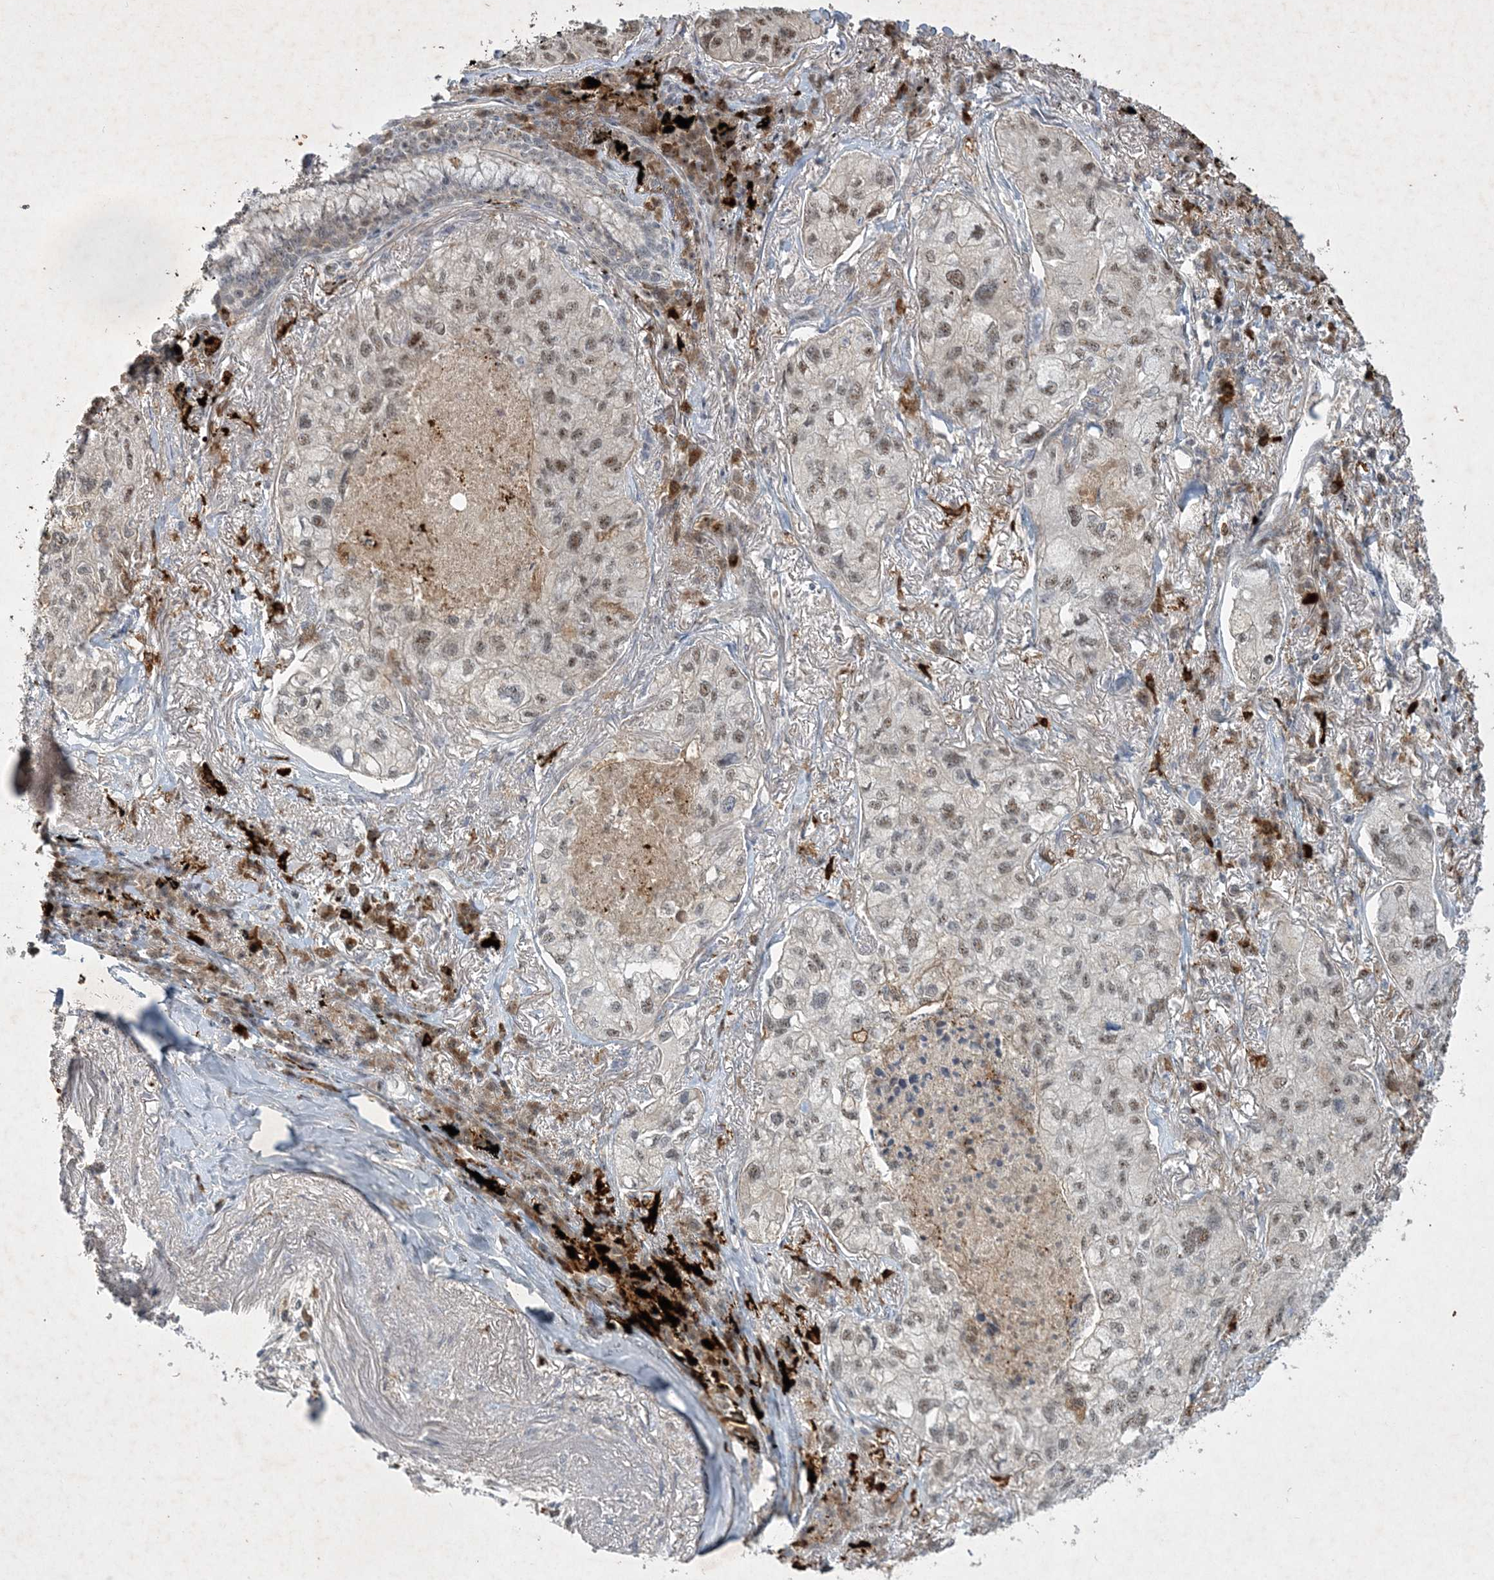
{"staining": {"intensity": "moderate", "quantity": "25%-75%", "location": "nuclear"}, "tissue": "lung cancer", "cell_type": "Tumor cells", "image_type": "cancer", "snomed": [{"axis": "morphology", "description": "Adenocarcinoma, NOS"}, {"axis": "topography", "description": "Lung"}], "caption": "Lung adenocarcinoma stained with a brown dye displays moderate nuclear positive staining in approximately 25%-75% of tumor cells.", "gene": "THG1L", "patient": {"sex": "male", "age": 65}}